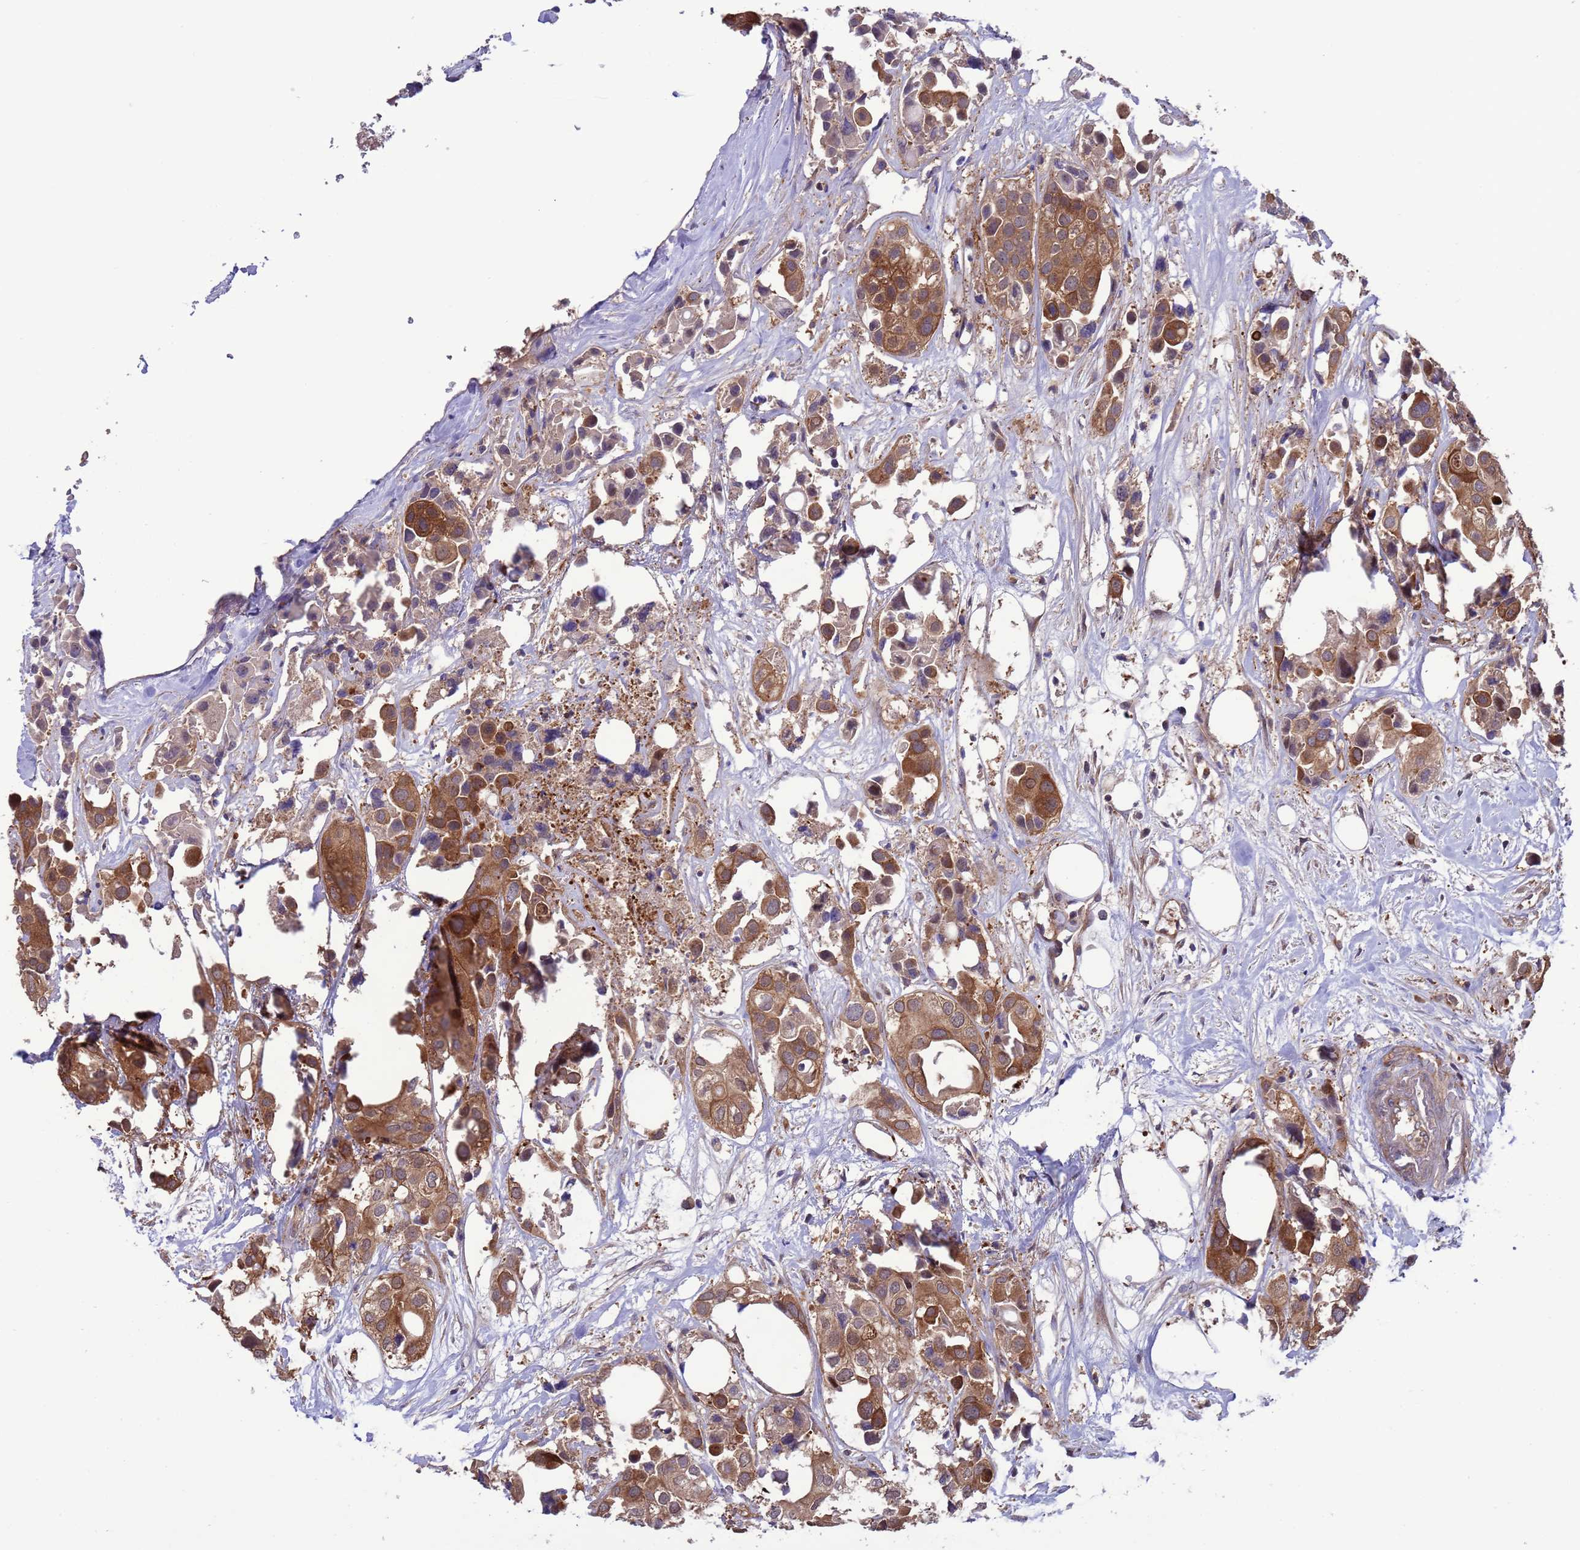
{"staining": {"intensity": "moderate", "quantity": ">75%", "location": "cytoplasmic/membranous"}, "tissue": "urothelial cancer", "cell_type": "Tumor cells", "image_type": "cancer", "snomed": [{"axis": "morphology", "description": "Urothelial carcinoma, High grade"}, {"axis": "topography", "description": "Urinary bladder"}], "caption": "IHC (DAB (3,3'-diaminobenzidine)) staining of human urothelial cancer shows moderate cytoplasmic/membranous protein positivity in about >75% of tumor cells.", "gene": "GJA10", "patient": {"sex": "male", "age": 64}}